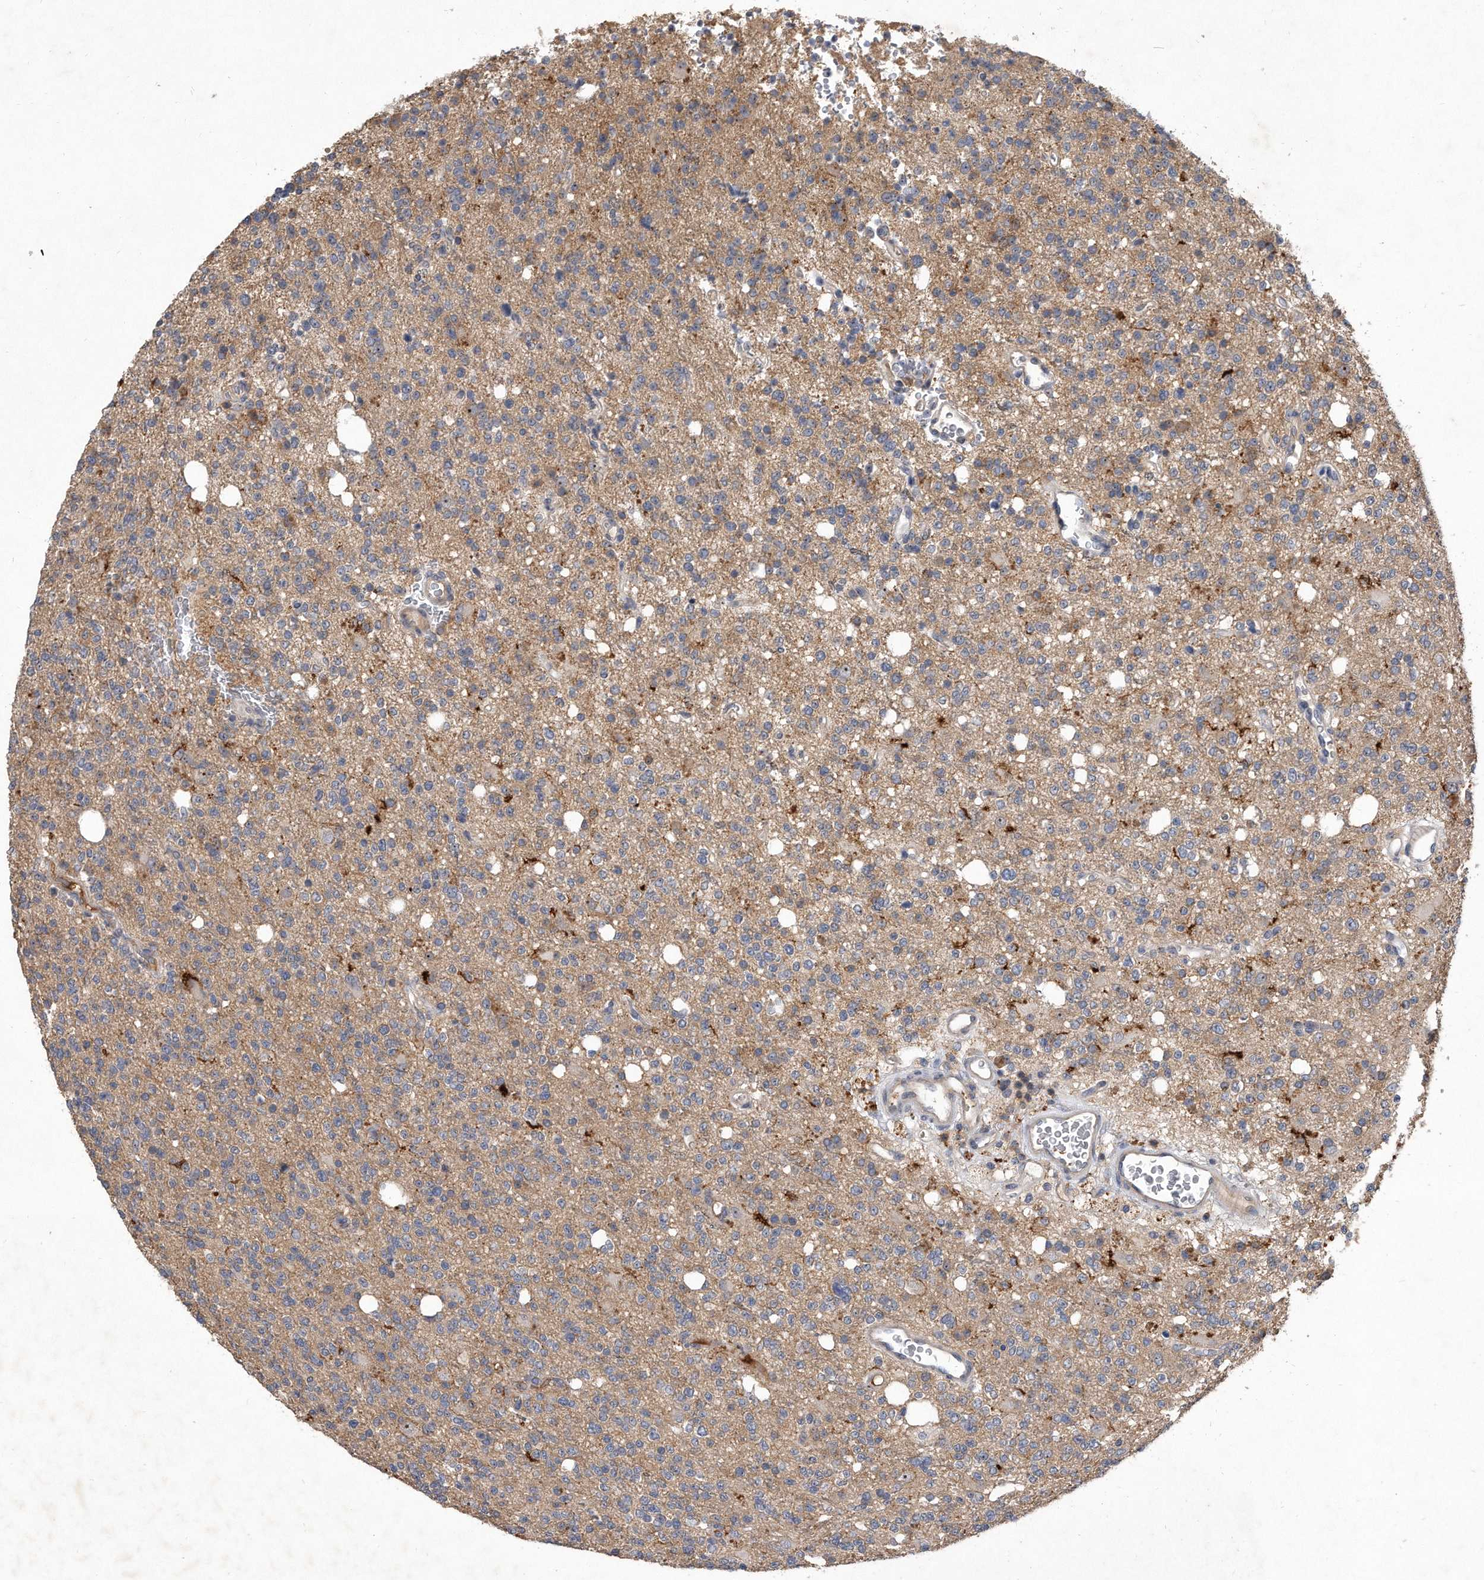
{"staining": {"intensity": "weak", "quantity": "25%-75%", "location": "cytoplasmic/membranous"}, "tissue": "glioma", "cell_type": "Tumor cells", "image_type": "cancer", "snomed": [{"axis": "morphology", "description": "Glioma, malignant, High grade"}, {"axis": "topography", "description": "Brain"}], "caption": "Tumor cells display low levels of weak cytoplasmic/membranous positivity in approximately 25%-75% of cells in malignant glioma (high-grade). (Brightfield microscopy of DAB IHC at high magnification).", "gene": "PGBD2", "patient": {"sex": "female", "age": 62}}